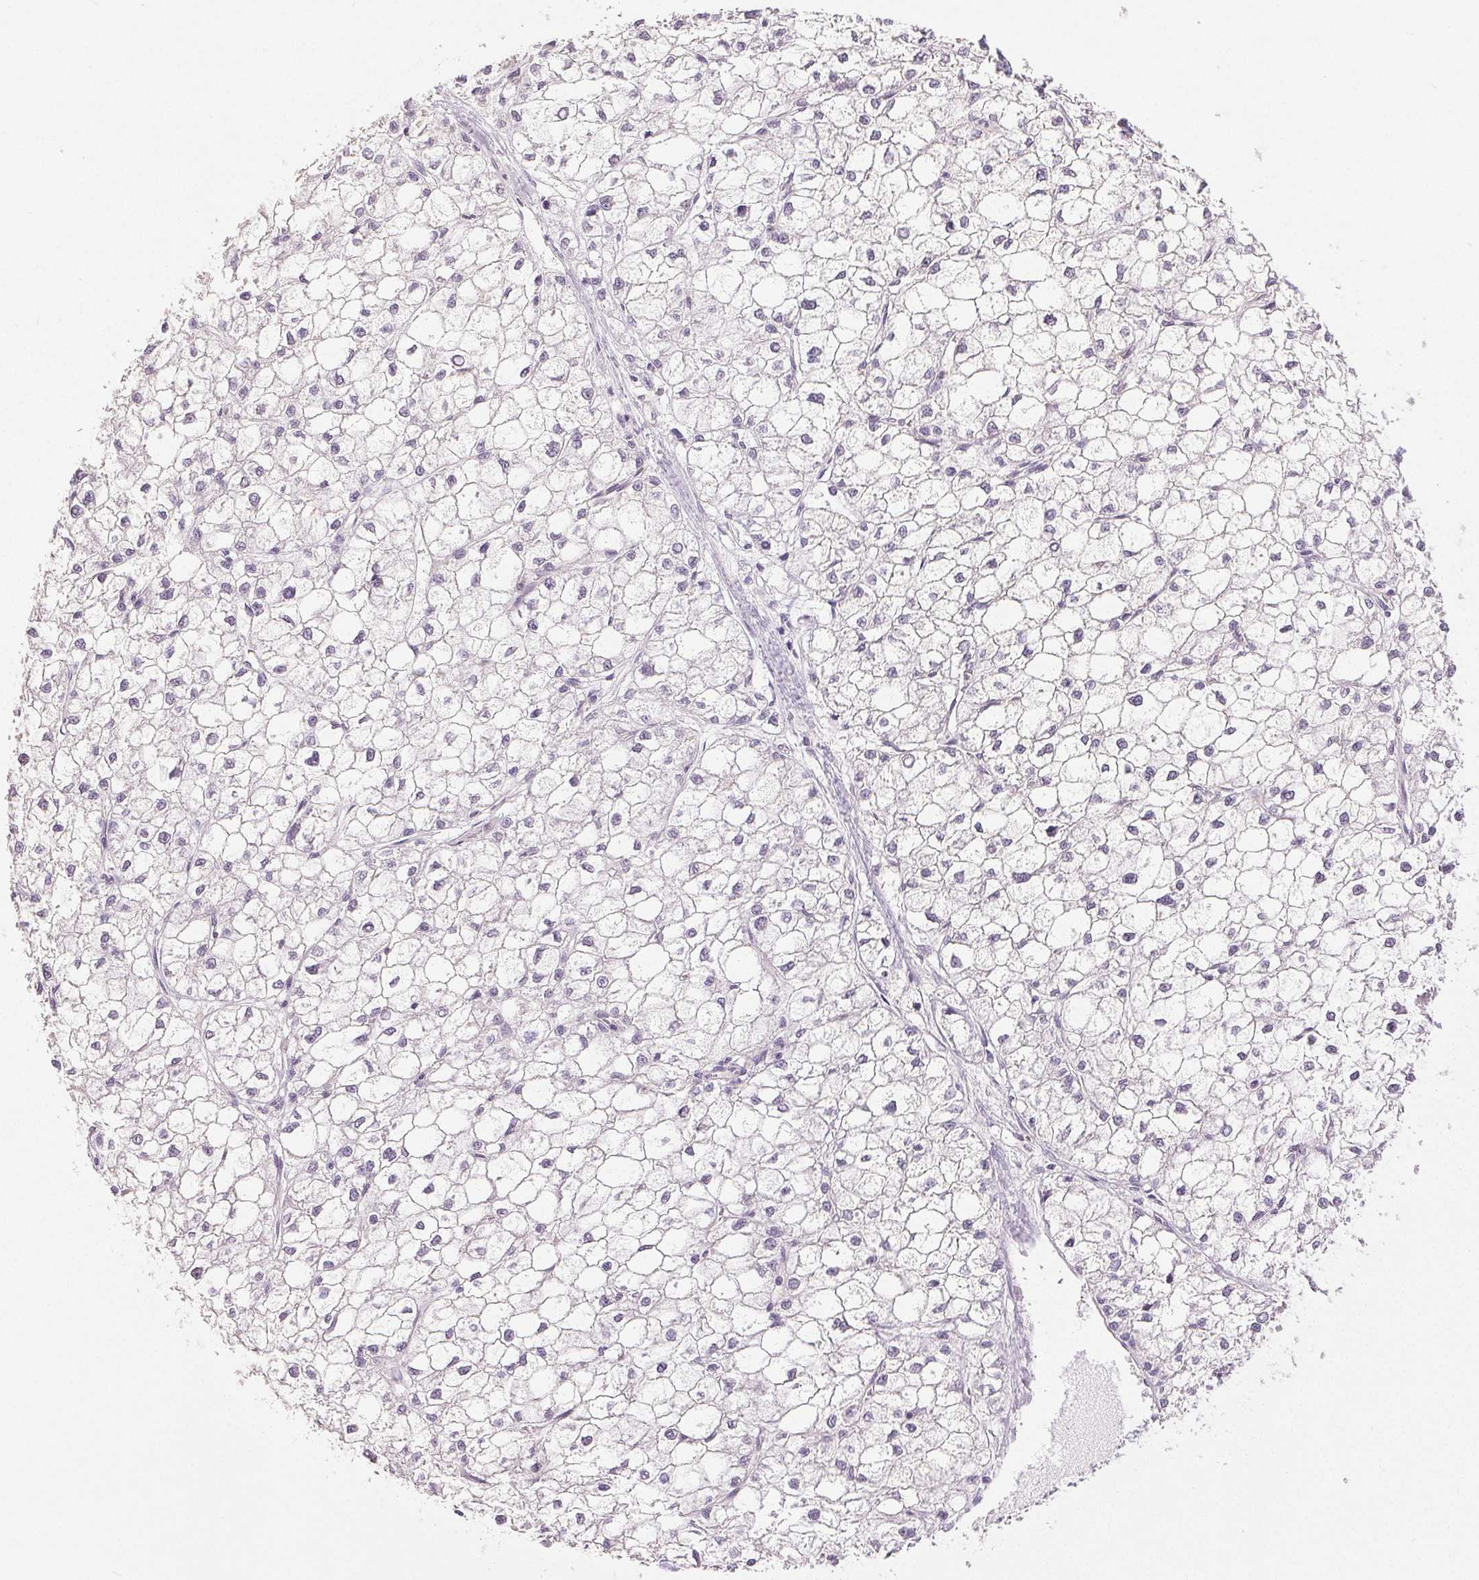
{"staining": {"intensity": "negative", "quantity": "none", "location": "none"}, "tissue": "liver cancer", "cell_type": "Tumor cells", "image_type": "cancer", "snomed": [{"axis": "morphology", "description": "Carcinoma, Hepatocellular, NOS"}, {"axis": "topography", "description": "Liver"}], "caption": "Immunohistochemistry micrograph of neoplastic tissue: liver cancer stained with DAB (3,3'-diaminobenzidine) demonstrates no significant protein positivity in tumor cells.", "gene": "PLCB1", "patient": {"sex": "female", "age": 43}}